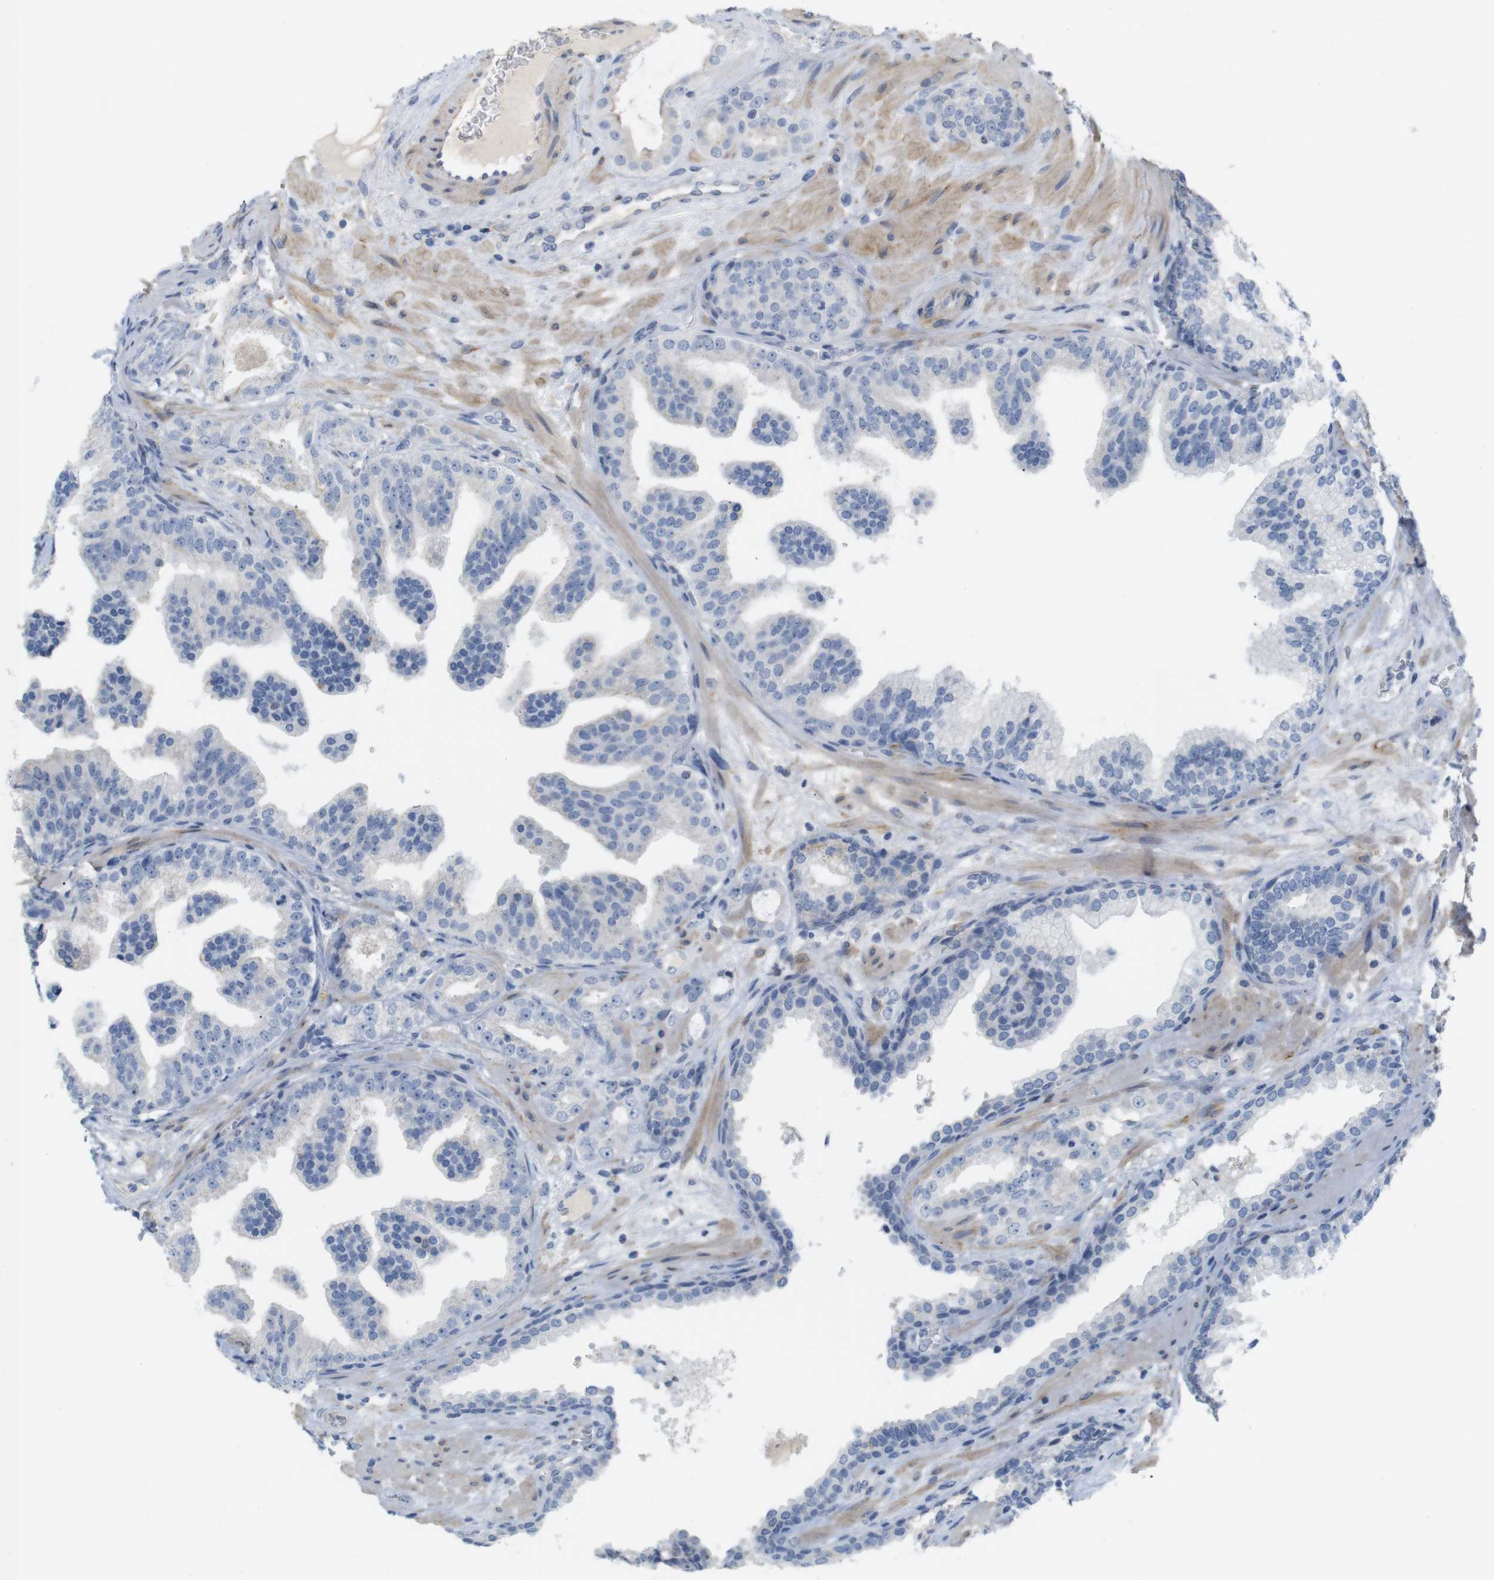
{"staining": {"intensity": "negative", "quantity": "none", "location": "none"}, "tissue": "prostate cancer", "cell_type": "Tumor cells", "image_type": "cancer", "snomed": [{"axis": "morphology", "description": "Adenocarcinoma, High grade"}, {"axis": "topography", "description": "Prostate"}], "caption": "The IHC histopathology image has no significant positivity in tumor cells of adenocarcinoma (high-grade) (prostate) tissue. The staining was performed using DAB to visualize the protein expression in brown, while the nuclei were stained in blue with hematoxylin (Magnification: 20x).", "gene": "ITPR1", "patient": {"sex": "male", "age": 65}}